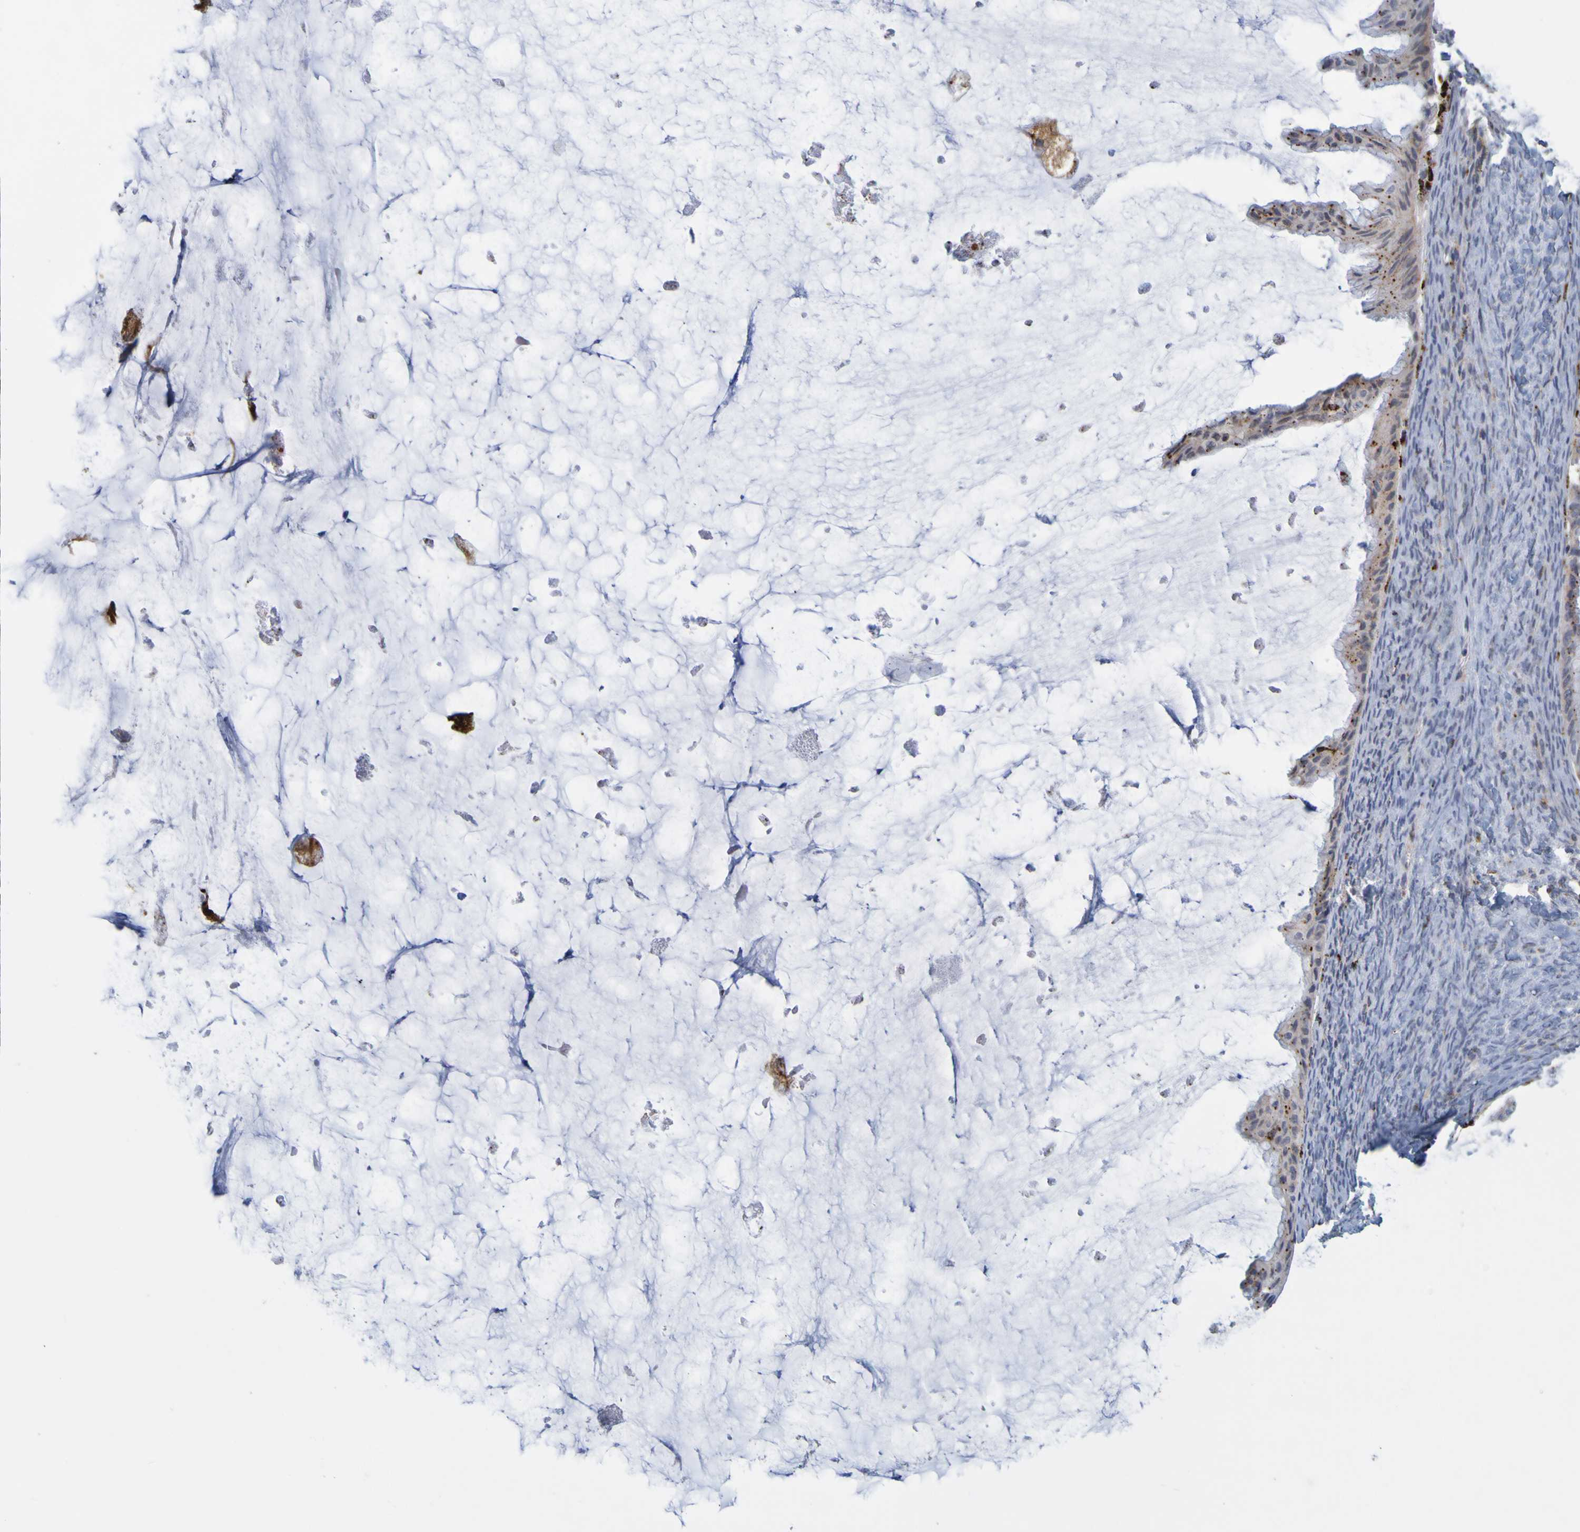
{"staining": {"intensity": "moderate", "quantity": "25%-75%", "location": "cytoplasmic/membranous"}, "tissue": "ovarian cancer", "cell_type": "Tumor cells", "image_type": "cancer", "snomed": [{"axis": "morphology", "description": "Cystadenocarcinoma, mucinous, NOS"}, {"axis": "topography", "description": "Ovary"}], "caption": "This image exhibits IHC staining of mucinous cystadenocarcinoma (ovarian), with medium moderate cytoplasmic/membranous expression in about 25%-75% of tumor cells.", "gene": "TPH1", "patient": {"sex": "female", "age": 61}}